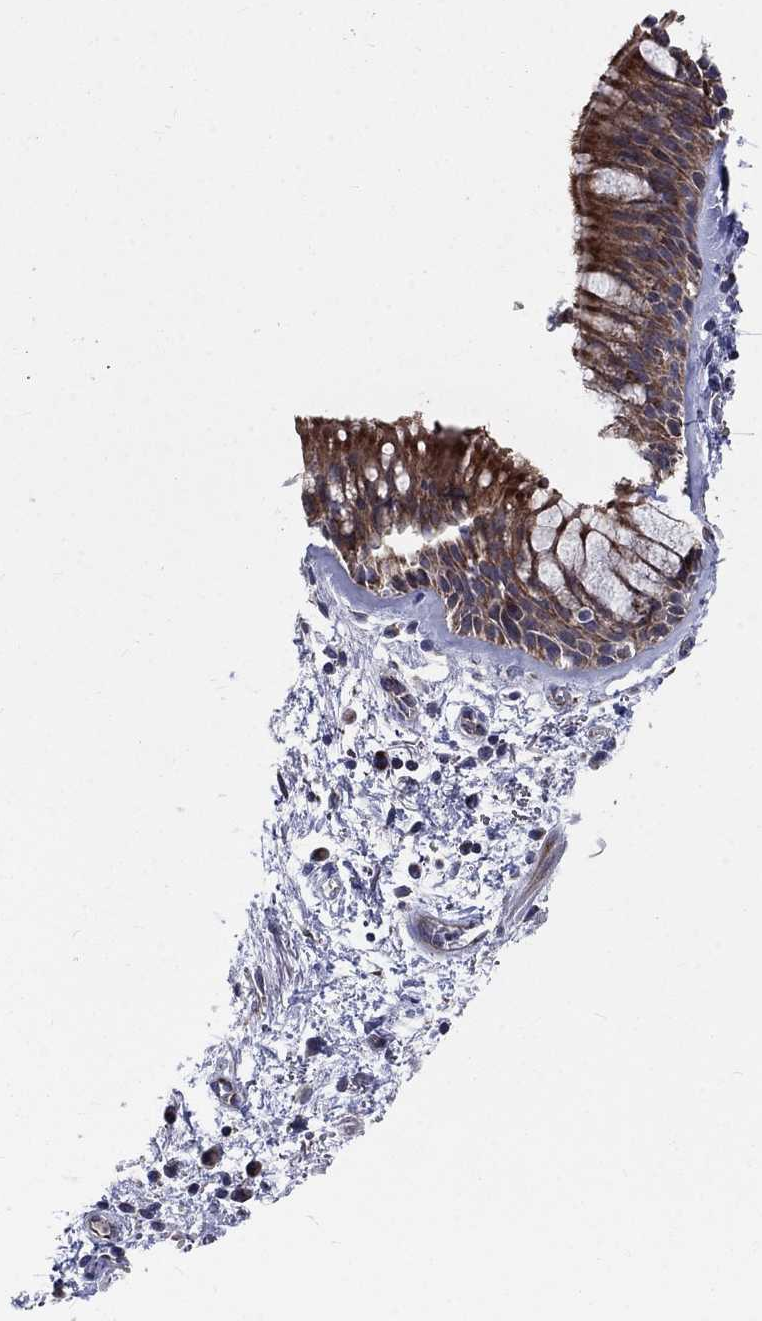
{"staining": {"intensity": "moderate", "quantity": ">75%", "location": "cytoplasmic/membranous"}, "tissue": "bronchus", "cell_type": "Respiratory epithelial cells", "image_type": "normal", "snomed": [{"axis": "morphology", "description": "Normal tissue, NOS"}, {"axis": "topography", "description": "Bronchus"}, {"axis": "topography", "description": "Lung"}], "caption": "This photomicrograph exhibits immunohistochemistry (IHC) staining of benign bronchus, with medium moderate cytoplasmic/membranous positivity in about >75% of respiratory epithelial cells.", "gene": "NME7", "patient": {"sex": "female", "age": 57}}